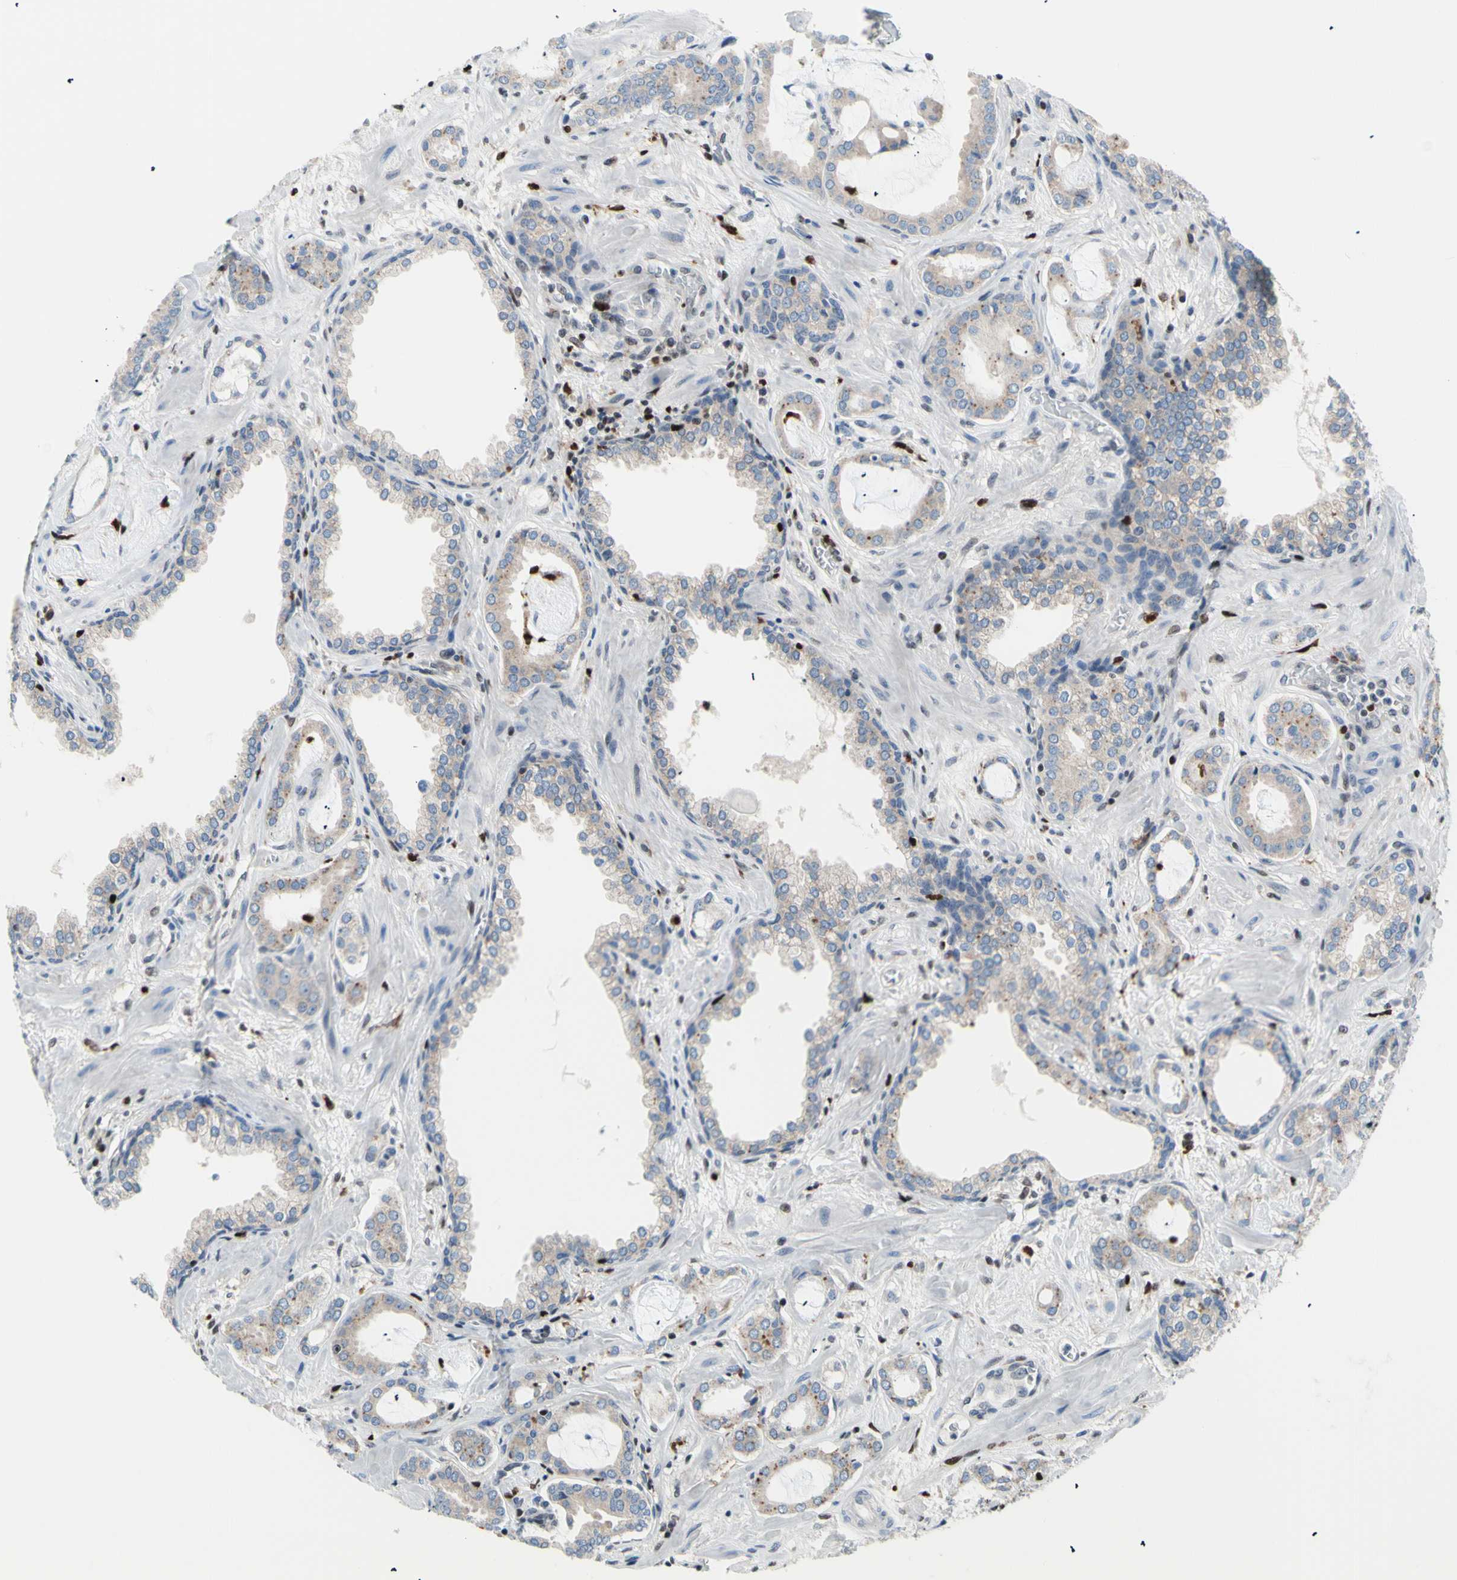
{"staining": {"intensity": "weak", "quantity": ">75%", "location": "cytoplasmic/membranous"}, "tissue": "prostate cancer", "cell_type": "Tumor cells", "image_type": "cancer", "snomed": [{"axis": "morphology", "description": "Adenocarcinoma, Low grade"}, {"axis": "topography", "description": "Prostate"}], "caption": "Prostate low-grade adenocarcinoma stained for a protein (brown) reveals weak cytoplasmic/membranous positive expression in about >75% of tumor cells.", "gene": "EED", "patient": {"sex": "male", "age": 53}}